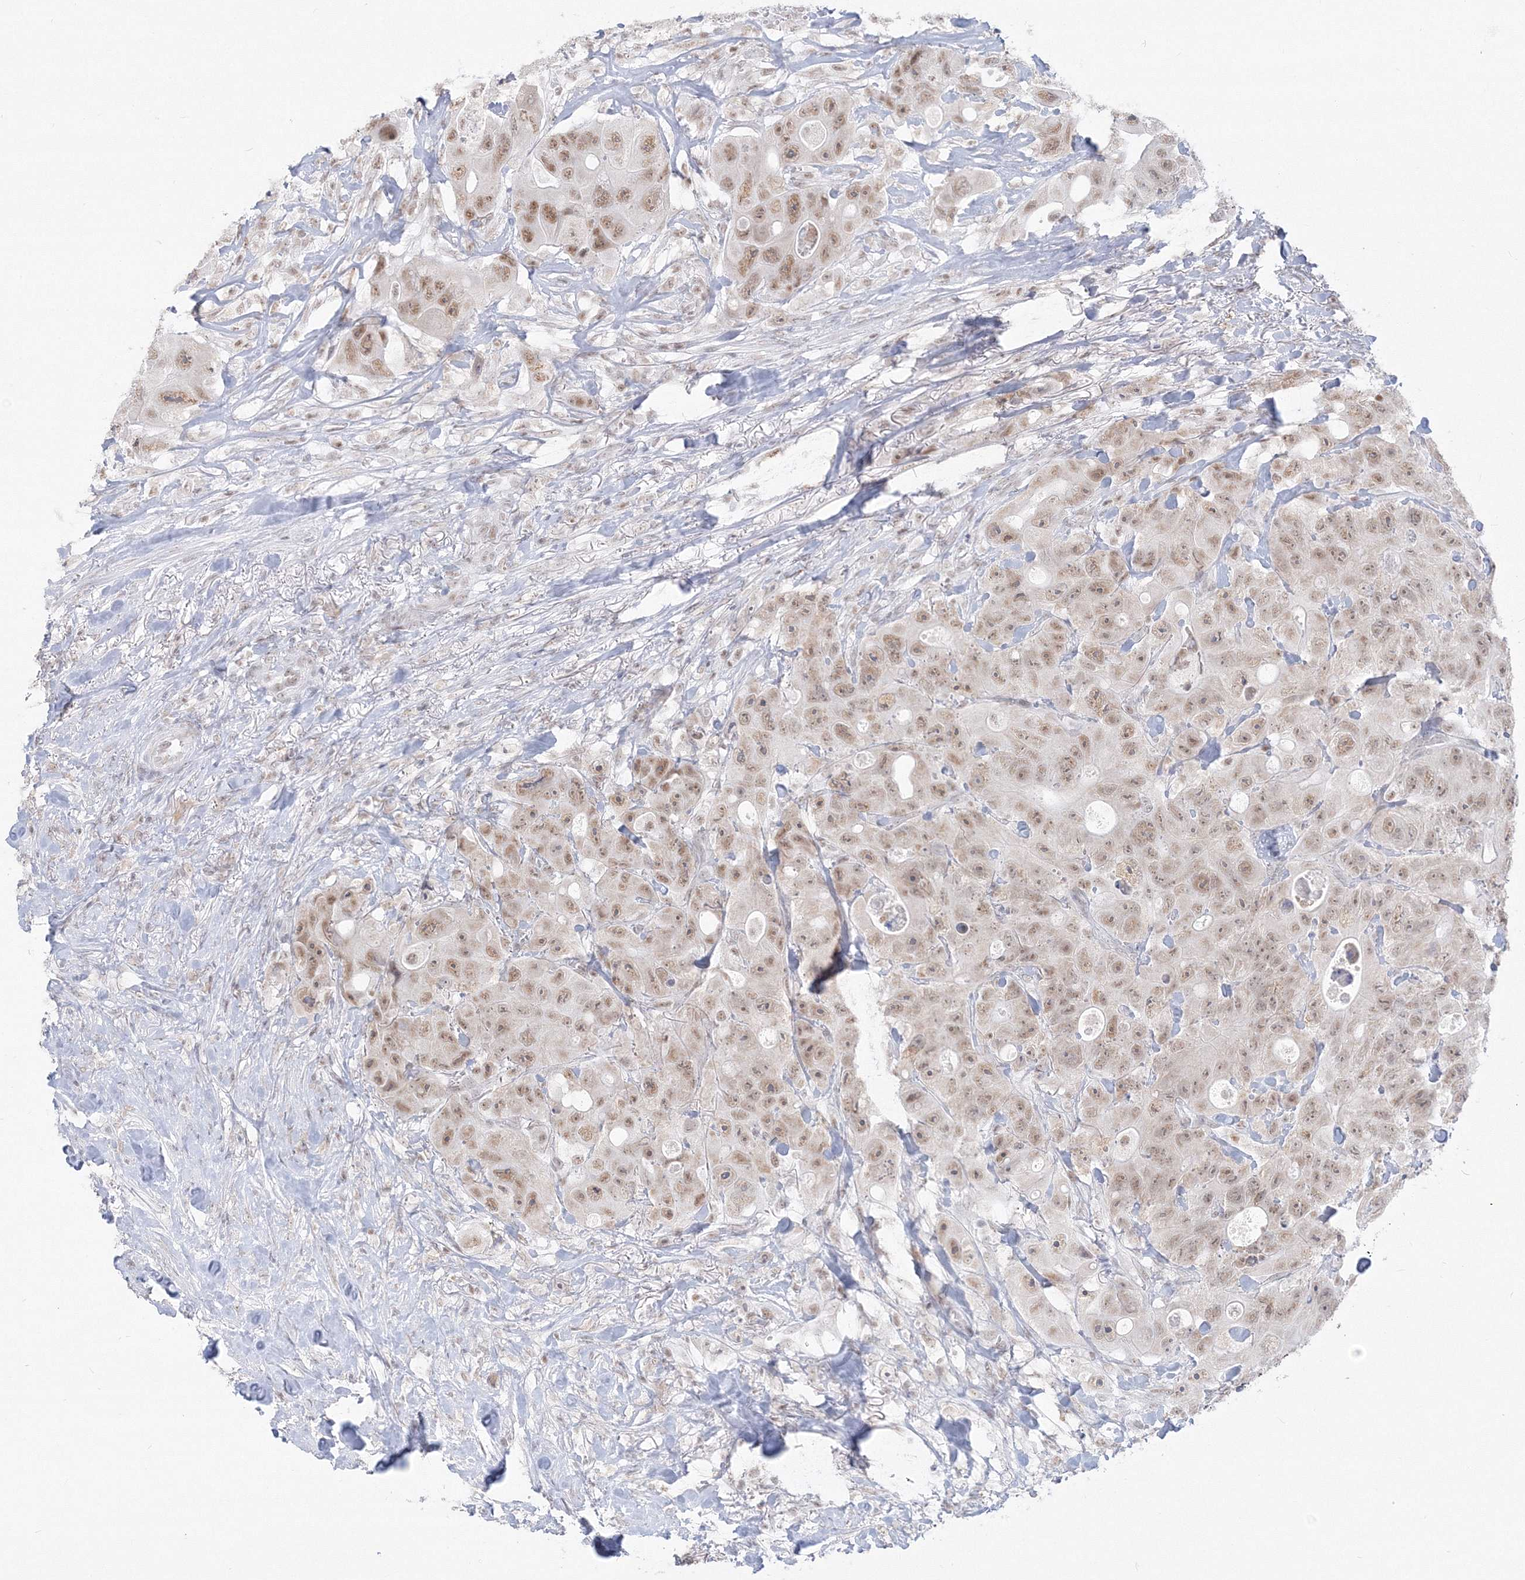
{"staining": {"intensity": "moderate", "quantity": "25%-75%", "location": "nuclear"}, "tissue": "colorectal cancer", "cell_type": "Tumor cells", "image_type": "cancer", "snomed": [{"axis": "morphology", "description": "Adenocarcinoma, NOS"}, {"axis": "topography", "description": "Colon"}], "caption": "Immunohistochemical staining of human colorectal adenocarcinoma displays moderate nuclear protein expression in approximately 25%-75% of tumor cells. Using DAB (brown) and hematoxylin (blue) stains, captured at high magnification using brightfield microscopy.", "gene": "PPP4R2", "patient": {"sex": "female", "age": 46}}